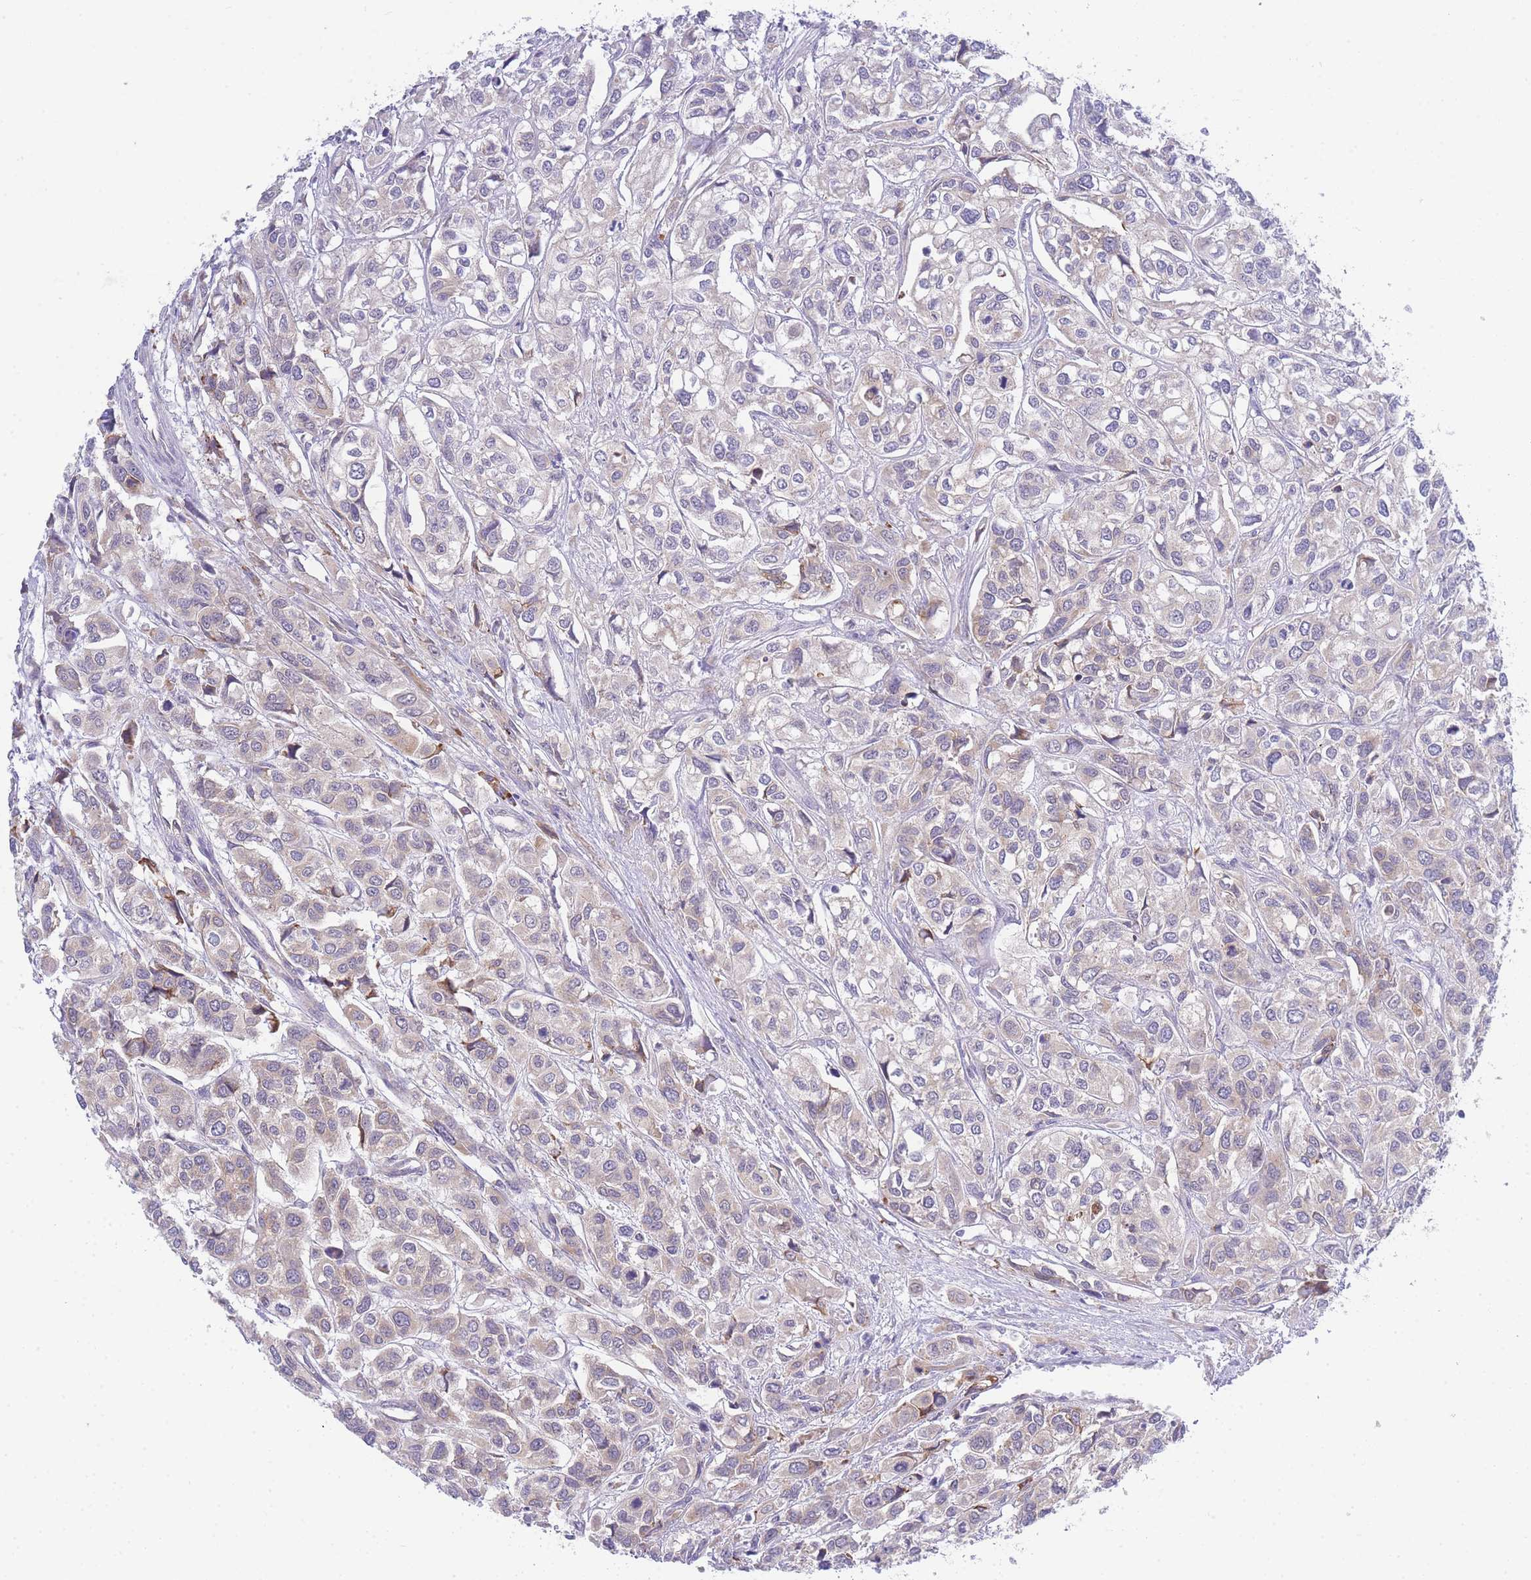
{"staining": {"intensity": "moderate", "quantity": "<25%", "location": "cytoplasmic/membranous"}, "tissue": "urothelial cancer", "cell_type": "Tumor cells", "image_type": "cancer", "snomed": [{"axis": "morphology", "description": "Urothelial carcinoma, High grade"}, {"axis": "topography", "description": "Urinary bladder"}], "caption": "About <25% of tumor cells in human high-grade urothelial carcinoma demonstrate moderate cytoplasmic/membranous protein positivity as visualized by brown immunohistochemical staining.", "gene": "ZNF510", "patient": {"sex": "male", "age": 67}}